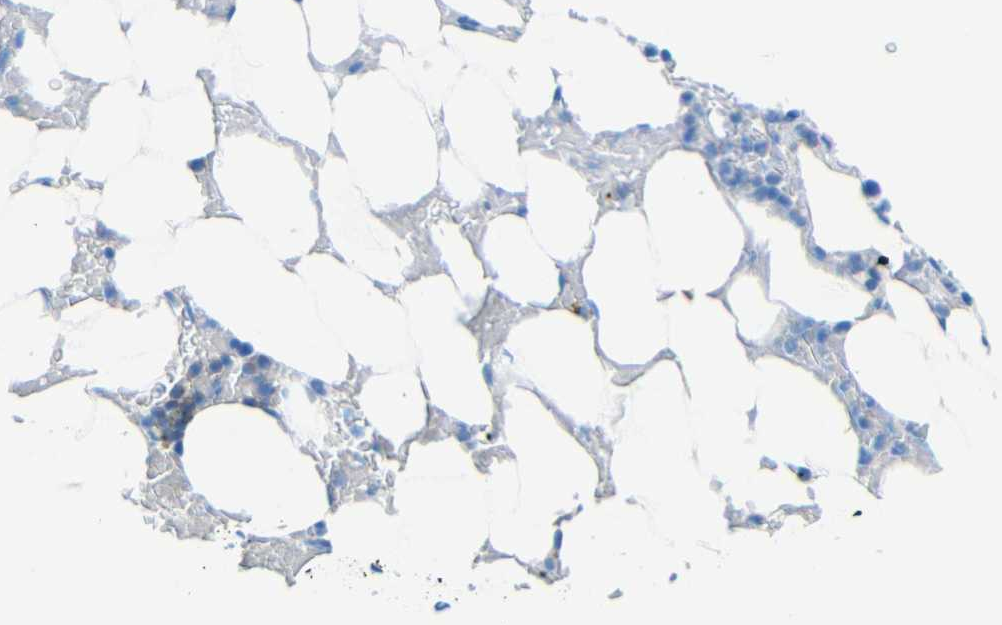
{"staining": {"intensity": "negative", "quantity": "none", "location": "none"}, "tissue": "bone marrow", "cell_type": "Hematopoietic cells", "image_type": "normal", "snomed": [{"axis": "morphology", "description": "Normal tissue, NOS"}, {"axis": "topography", "description": "Bone marrow"}], "caption": "Human bone marrow stained for a protein using IHC reveals no staining in hematopoietic cells.", "gene": "TUBB4B", "patient": {"sex": "female", "age": 73}}